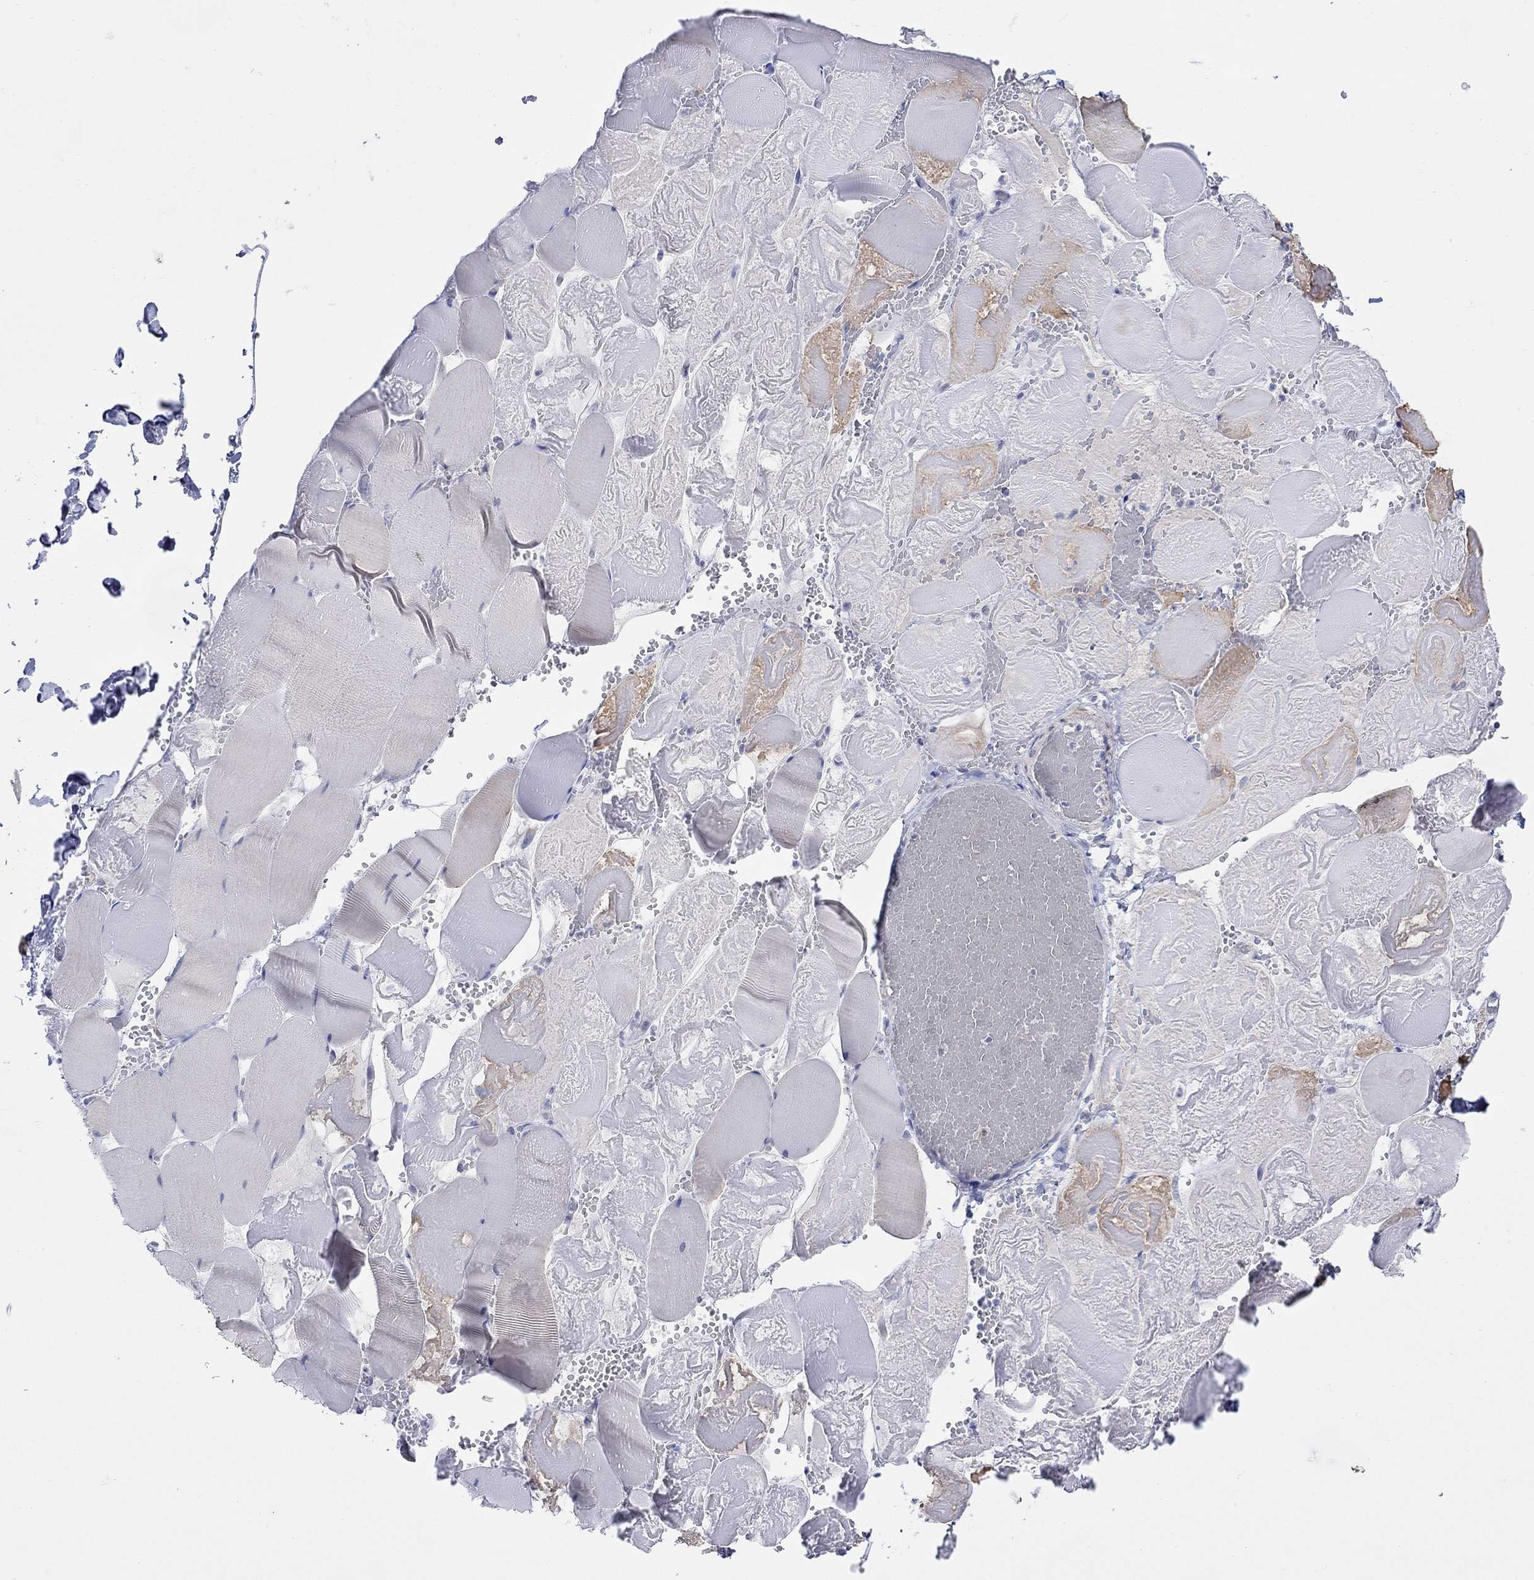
{"staining": {"intensity": "negative", "quantity": "none", "location": "none"}, "tissue": "skeletal muscle", "cell_type": "Myocytes", "image_type": "normal", "snomed": [{"axis": "morphology", "description": "Normal tissue, NOS"}, {"axis": "morphology", "description": "Malignant melanoma, Metastatic site"}, {"axis": "topography", "description": "Skeletal muscle"}], "caption": "Immunohistochemistry (IHC) histopathology image of normal human skeletal muscle stained for a protein (brown), which exhibits no staining in myocytes.", "gene": "KRT222", "patient": {"sex": "male", "age": 50}}